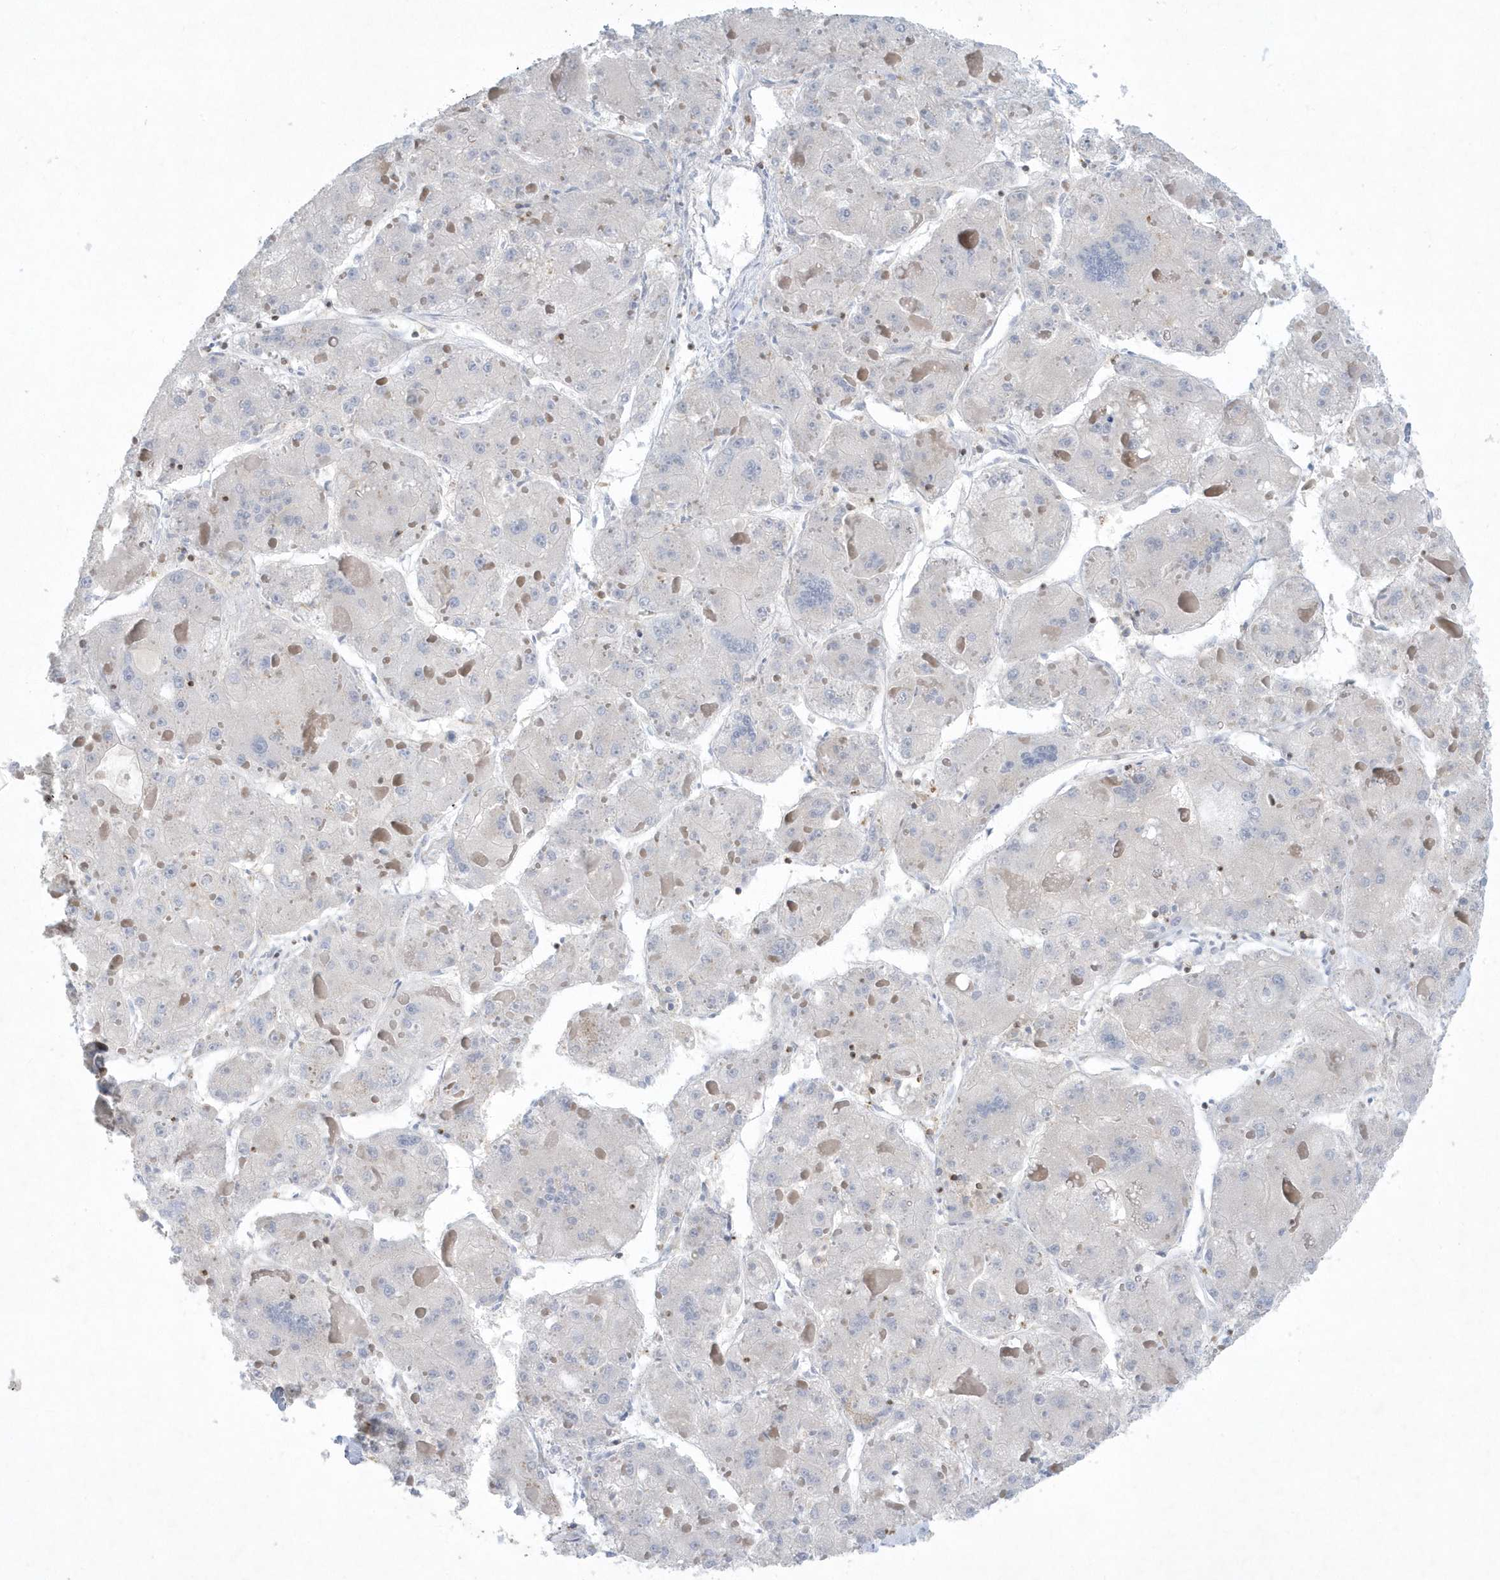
{"staining": {"intensity": "negative", "quantity": "none", "location": "none"}, "tissue": "liver cancer", "cell_type": "Tumor cells", "image_type": "cancer", "snomed": [{"axis": "morphology", "description": "Carcinoma, Hepatocellular, NOS"}, {"axis": "topography", "description": "Liver"}], "caption": "IHC micrograph of human liver cancer stained for a protein (brown), which displays no expression in tumor cells.", "gene": "PSD4", "patient": {"sex": "female", "age": 73}}